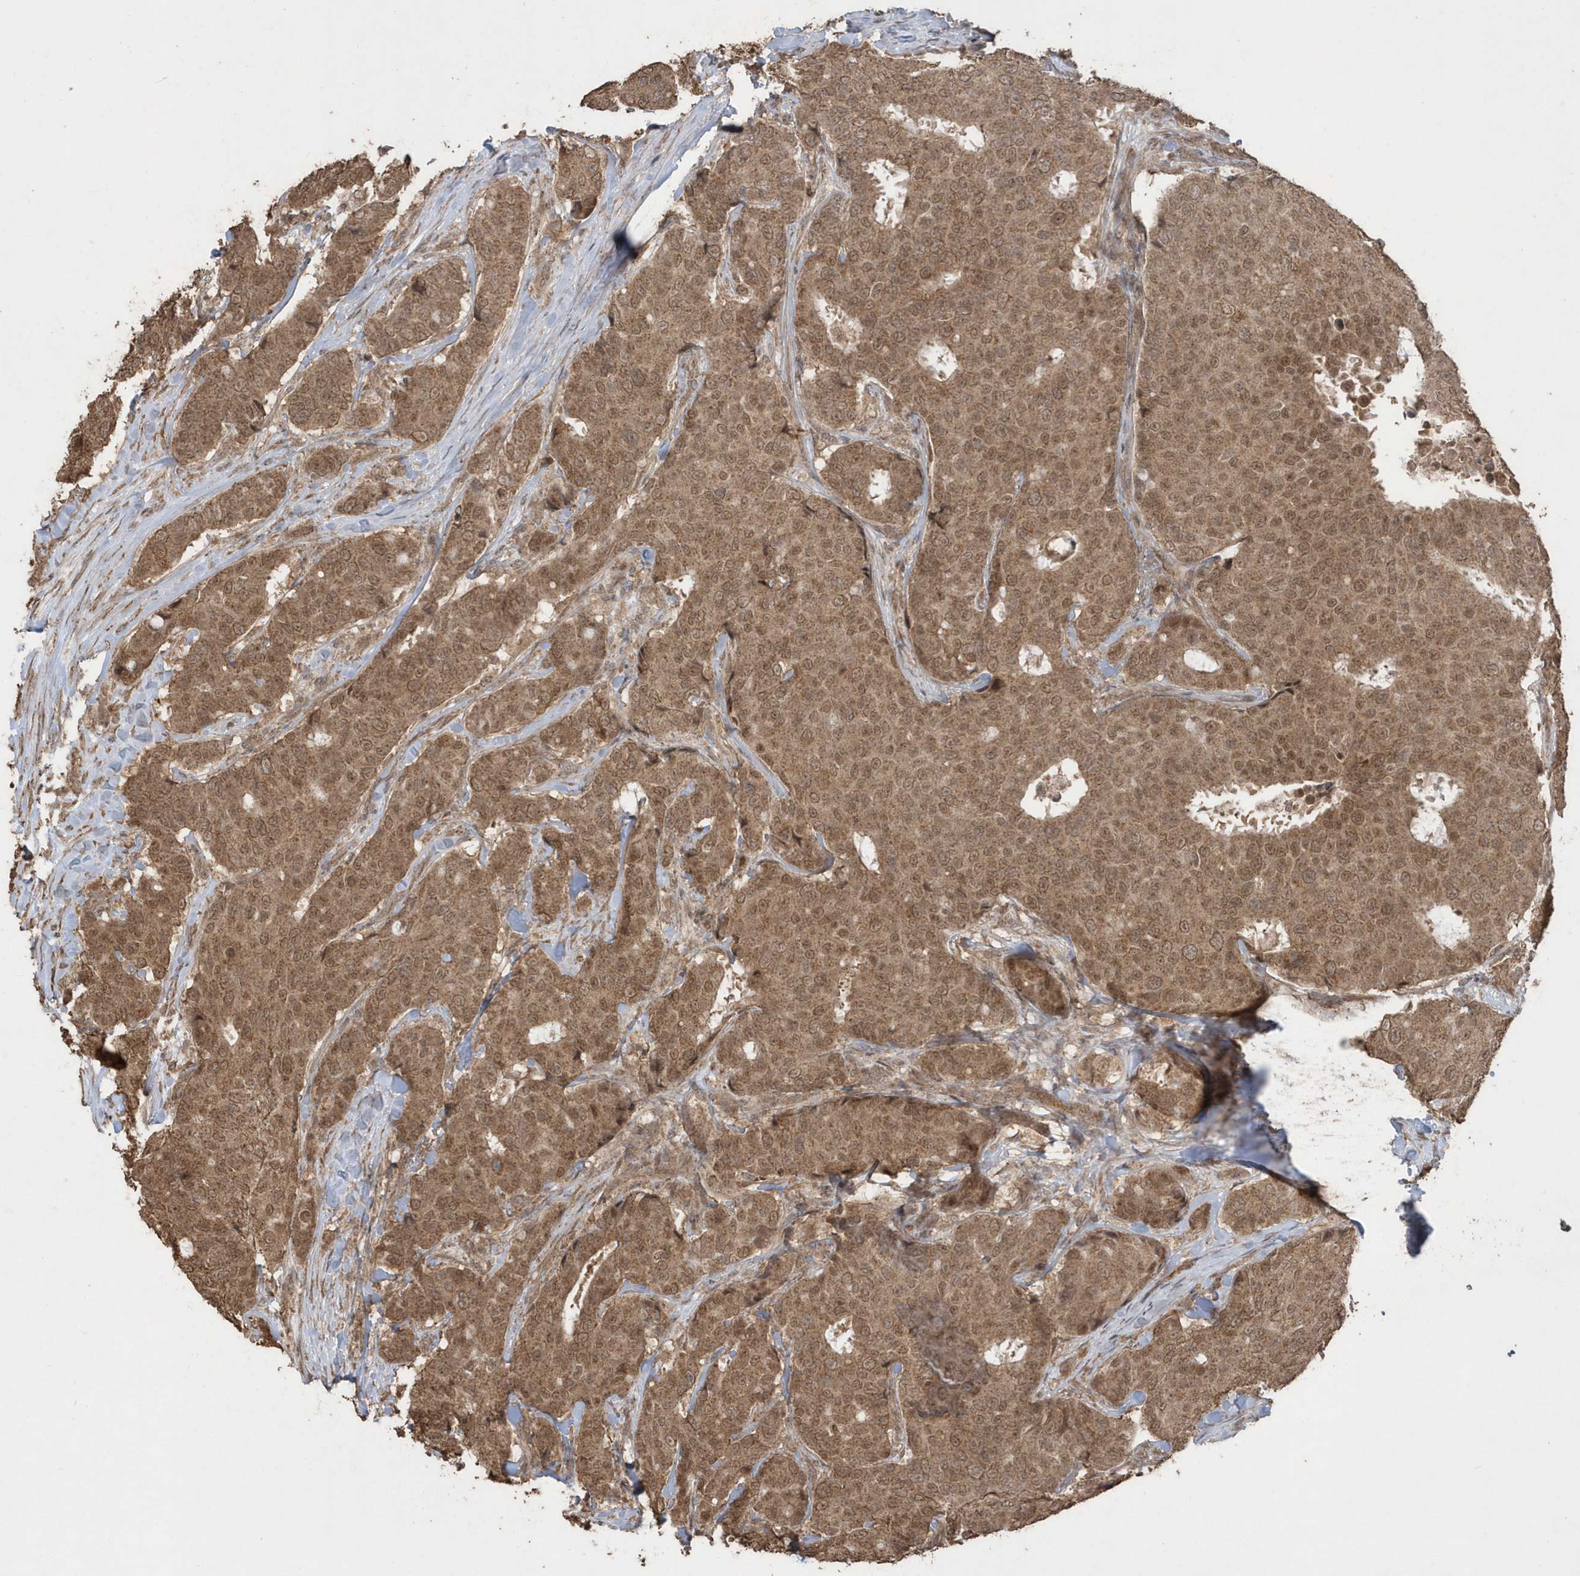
{"staining": {"intensity": "moderate", "quantity": ">75%", "location": "cytoplasmic/membranous,nuclear"}, "tissue": "breast cancer", "cell_type": "Tumor cells", "image_type": "cancer", "snomed": [{"axis": "morphology", "description": "Duct carcinoma"}, {"axis": "topography", "description": "Breast"}], "caption": "There is medium levels of moderate cytoplasmic/membranous and nuclear positivity in tumor cells of breast cancer (infiltrating ductal carcinoma), as demonstrated by immunohistochemical staining (brown color).", "gene": "PAXBP1", "patient": {"sex": "female", "age": 75}}